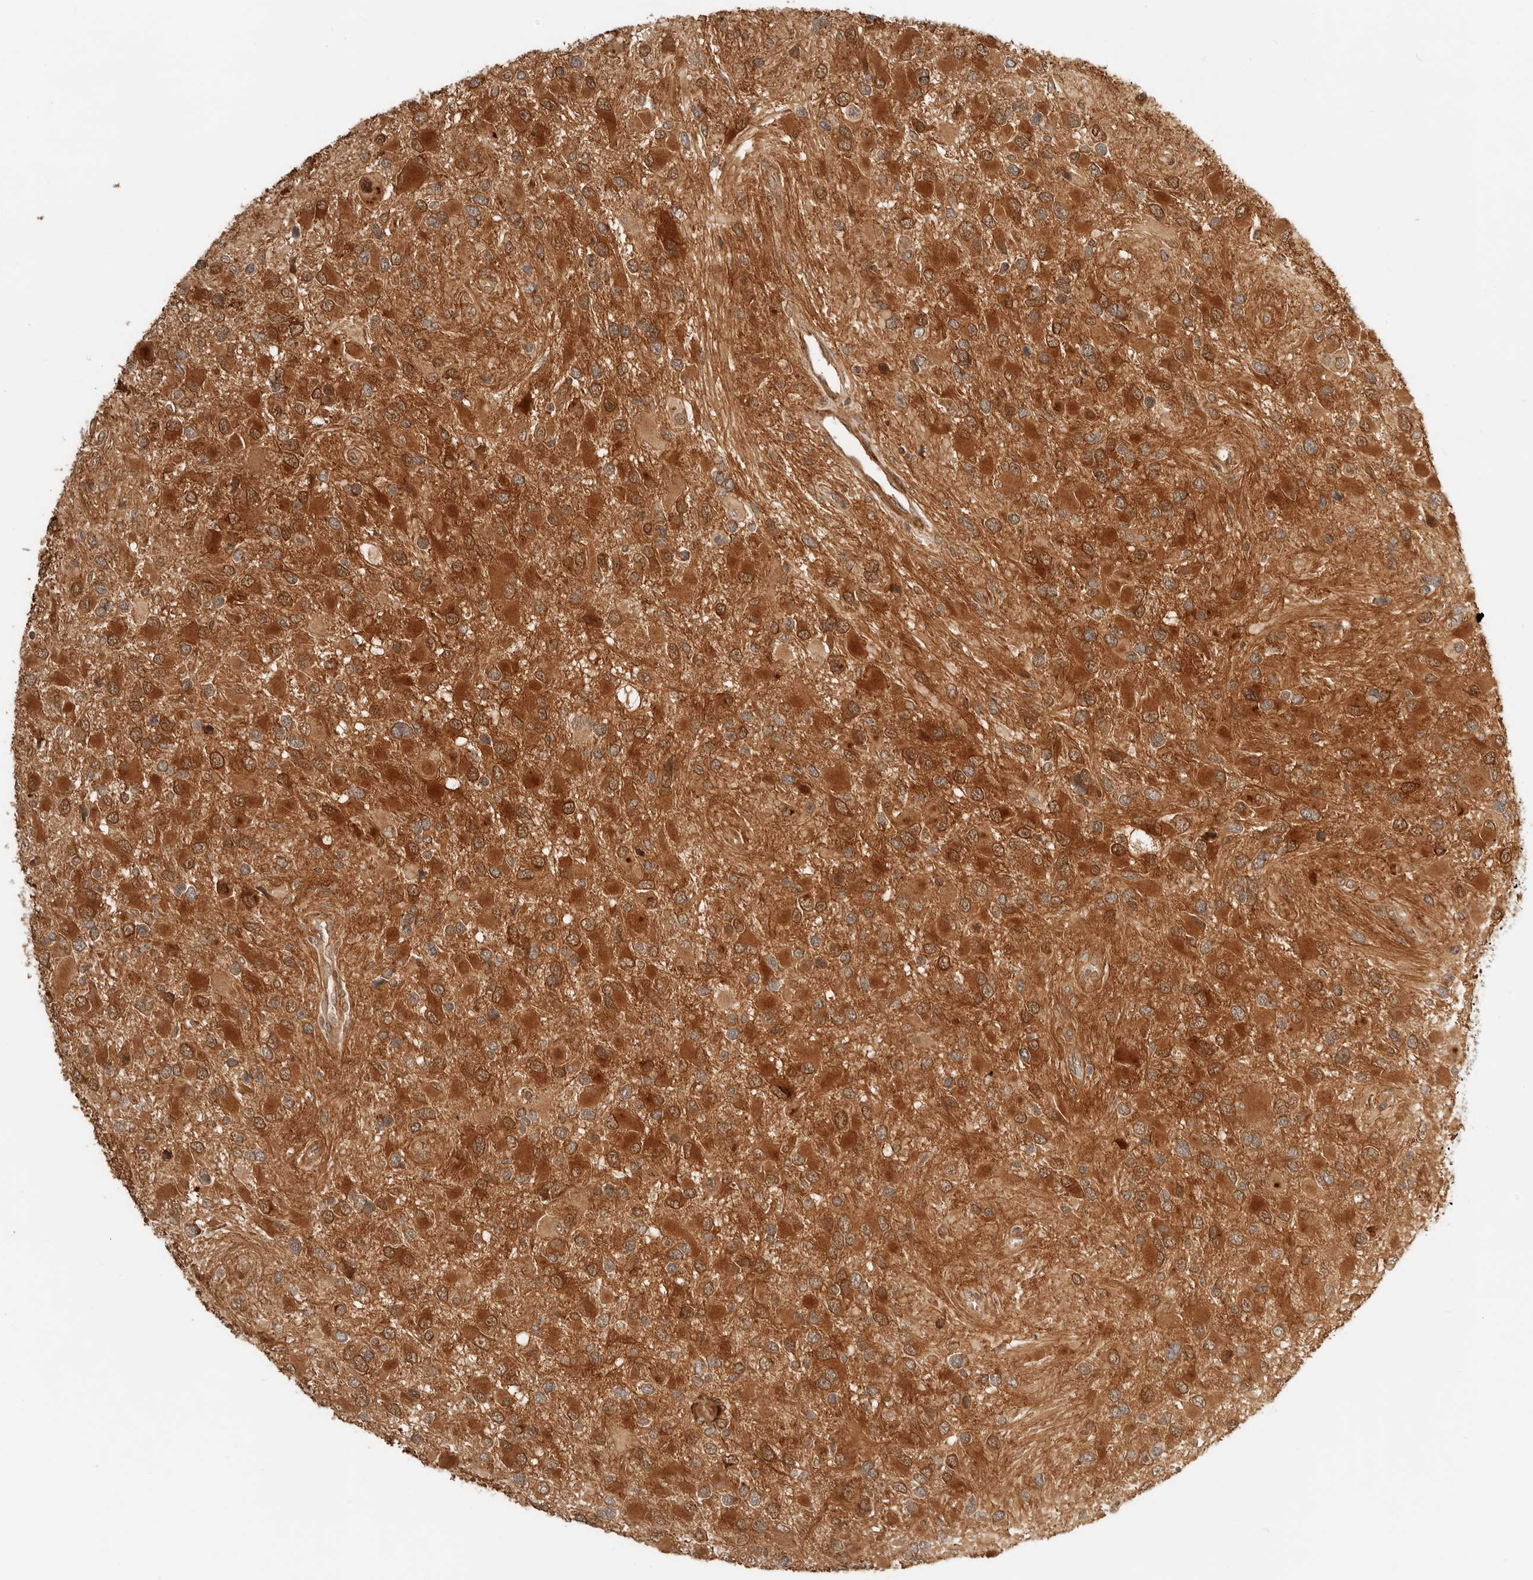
{"staining": {"intensity": "moderate", "quantity": ">75%", "location": "cytoplasmic/membranous,nuclear"}, "tissue": "glioma", "cell_type": "Tumor cells", "image_type": "cancer", "snomed": [{"axis": "morphology", "description": "Glioma, malignant, High grade"}, {"axis": "topography", "description": "Brain"}], "caption": "A brown stain highlights moderate cytoplasmic/membranous and nuclear positivity of a protein in glioma tumor cells. (brown staining indicates protein expression, while blue staining denotes nuclei).", "gene": "BAALC", "patient": {"sex": "male", "age": 53}}